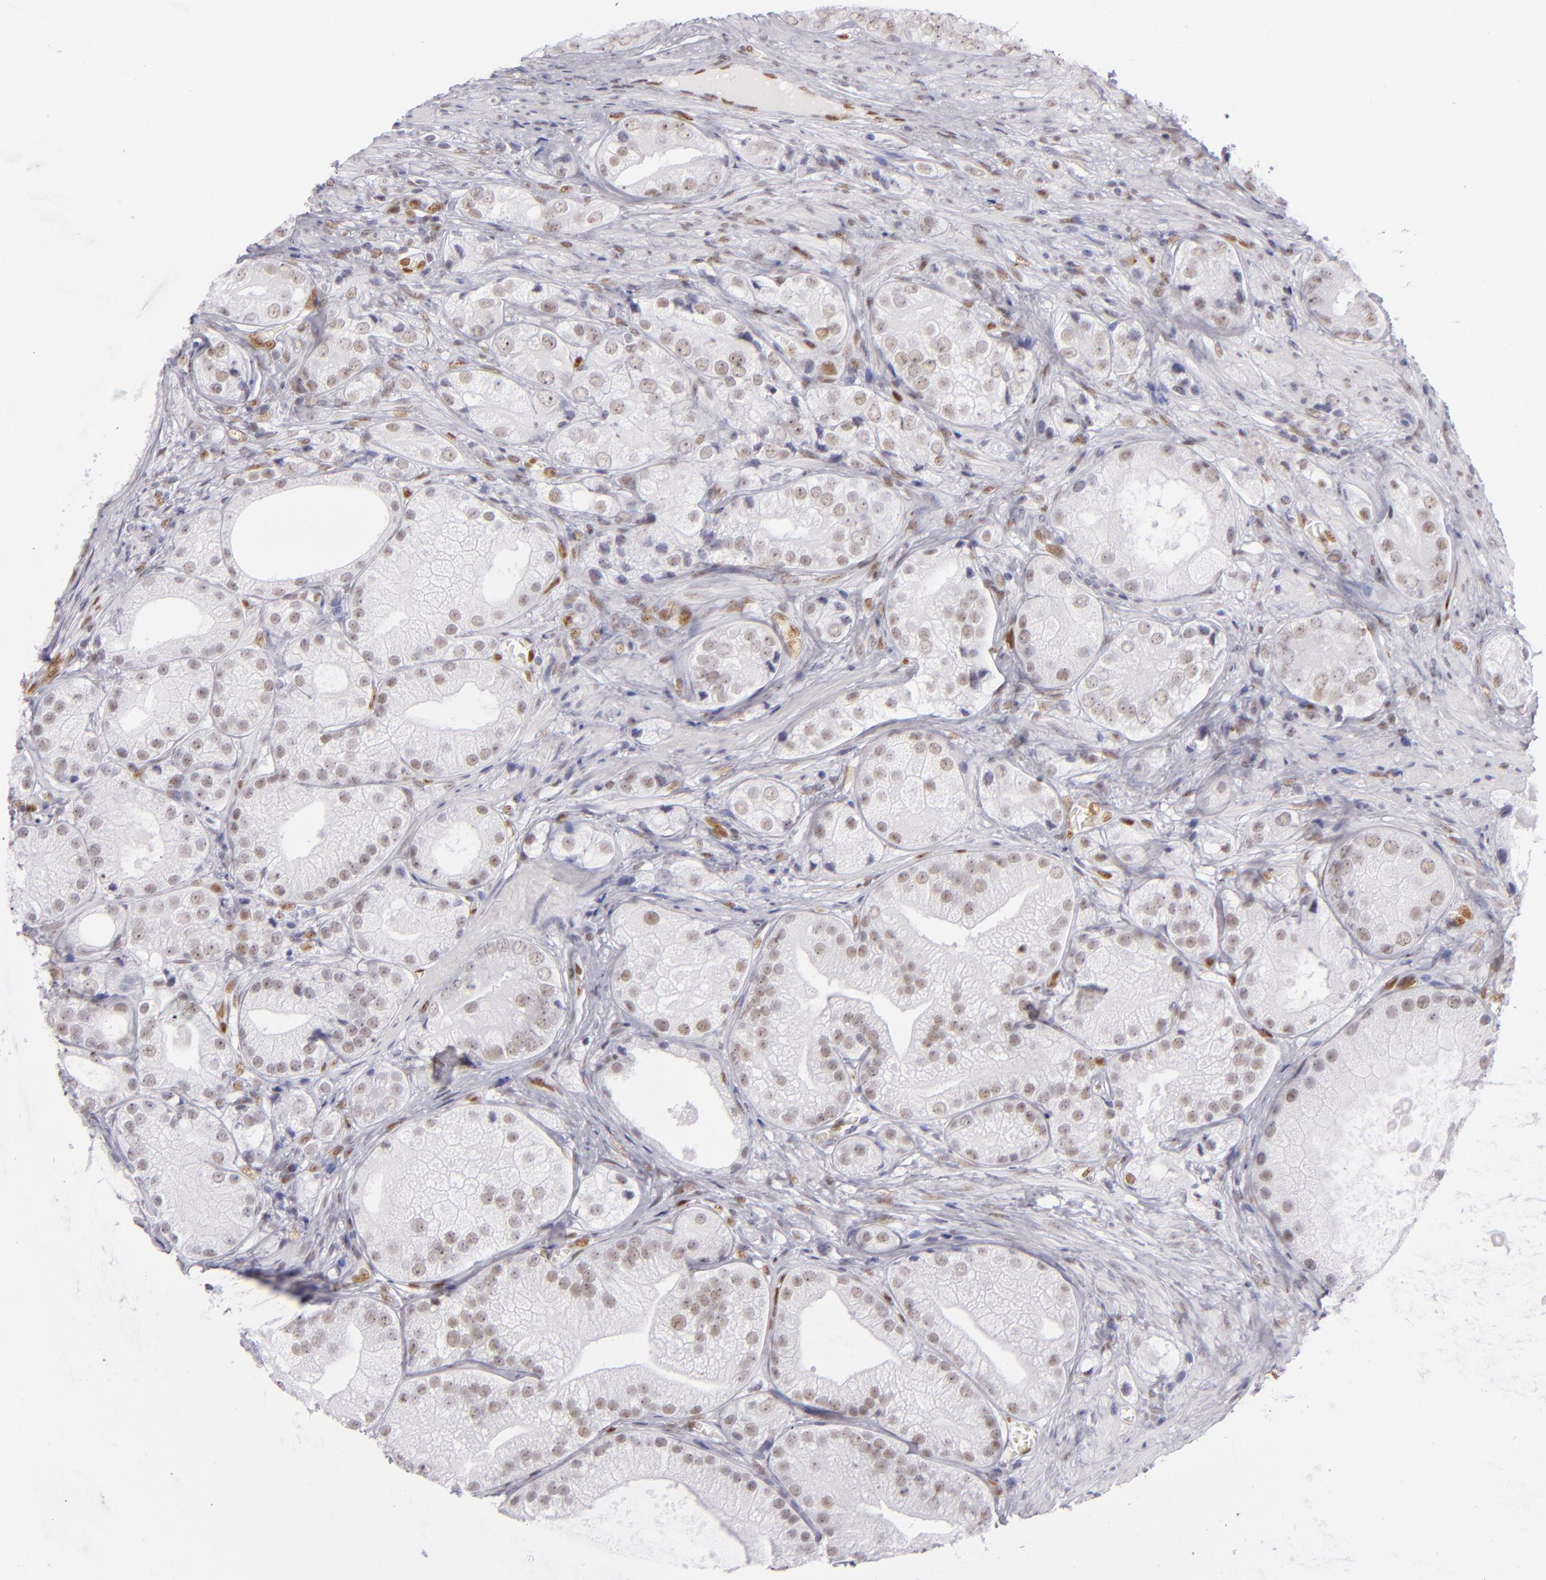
{"staining": {"intensity": "weak", "quantity": "25%-75%", "location": "nuclear"}, "tissue": "prostate cancer", "cell_type": "Tumor cells", "image_type": "cancer", "snomed": [{"axis": "morphology", "description": "Adenocarcinoma, Low grade"}, {"axis": "topography", "description": "Prostate"}], "caption": "This is an image of IHC staining of low-grade adenocarcinoma (prostate), which shows weak expression in the nuclear of tumor cells.", "gene": "TOP3A", "patient": {"sex": "male", "age": 69}}